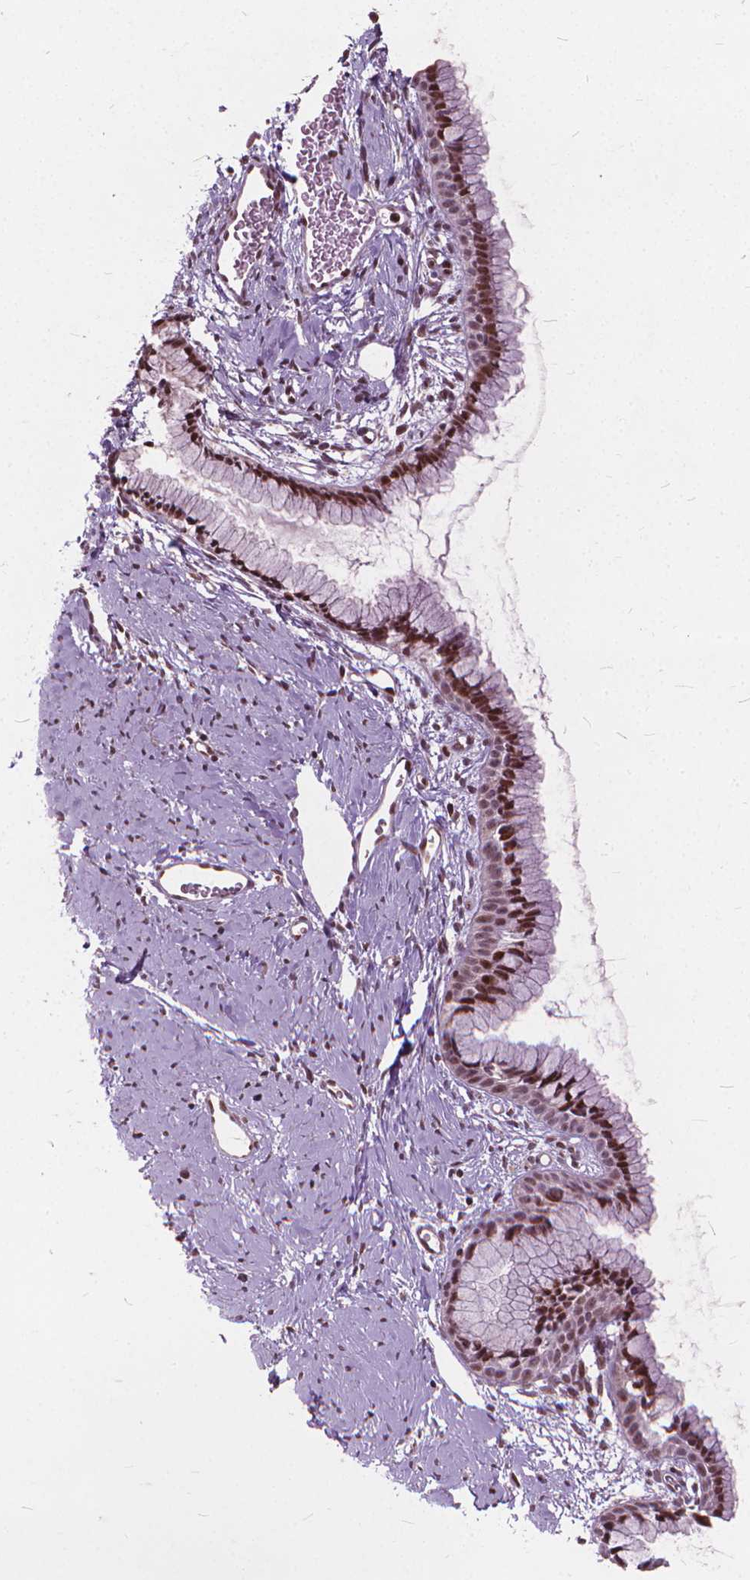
{"staining": {"intensity": "strong", "quantity": ">75%", "location": "nuclear"}, "tissue": "cervix", "cell_type": "Glandular cells", "image_type": "normal", "snomed": [{"axis": "morphology", "description": "Normal tissue, NOS"}, {"axis": "topography", "description": "Cervix"}], "caption": "This photomicrograph shows immunohistochemistry staining of benign cervix, with high strong nuclear staining in approximately >75% of glandular cells.", "gene": "STAT5B", "patient": {"sex": "female", "age": 40}}